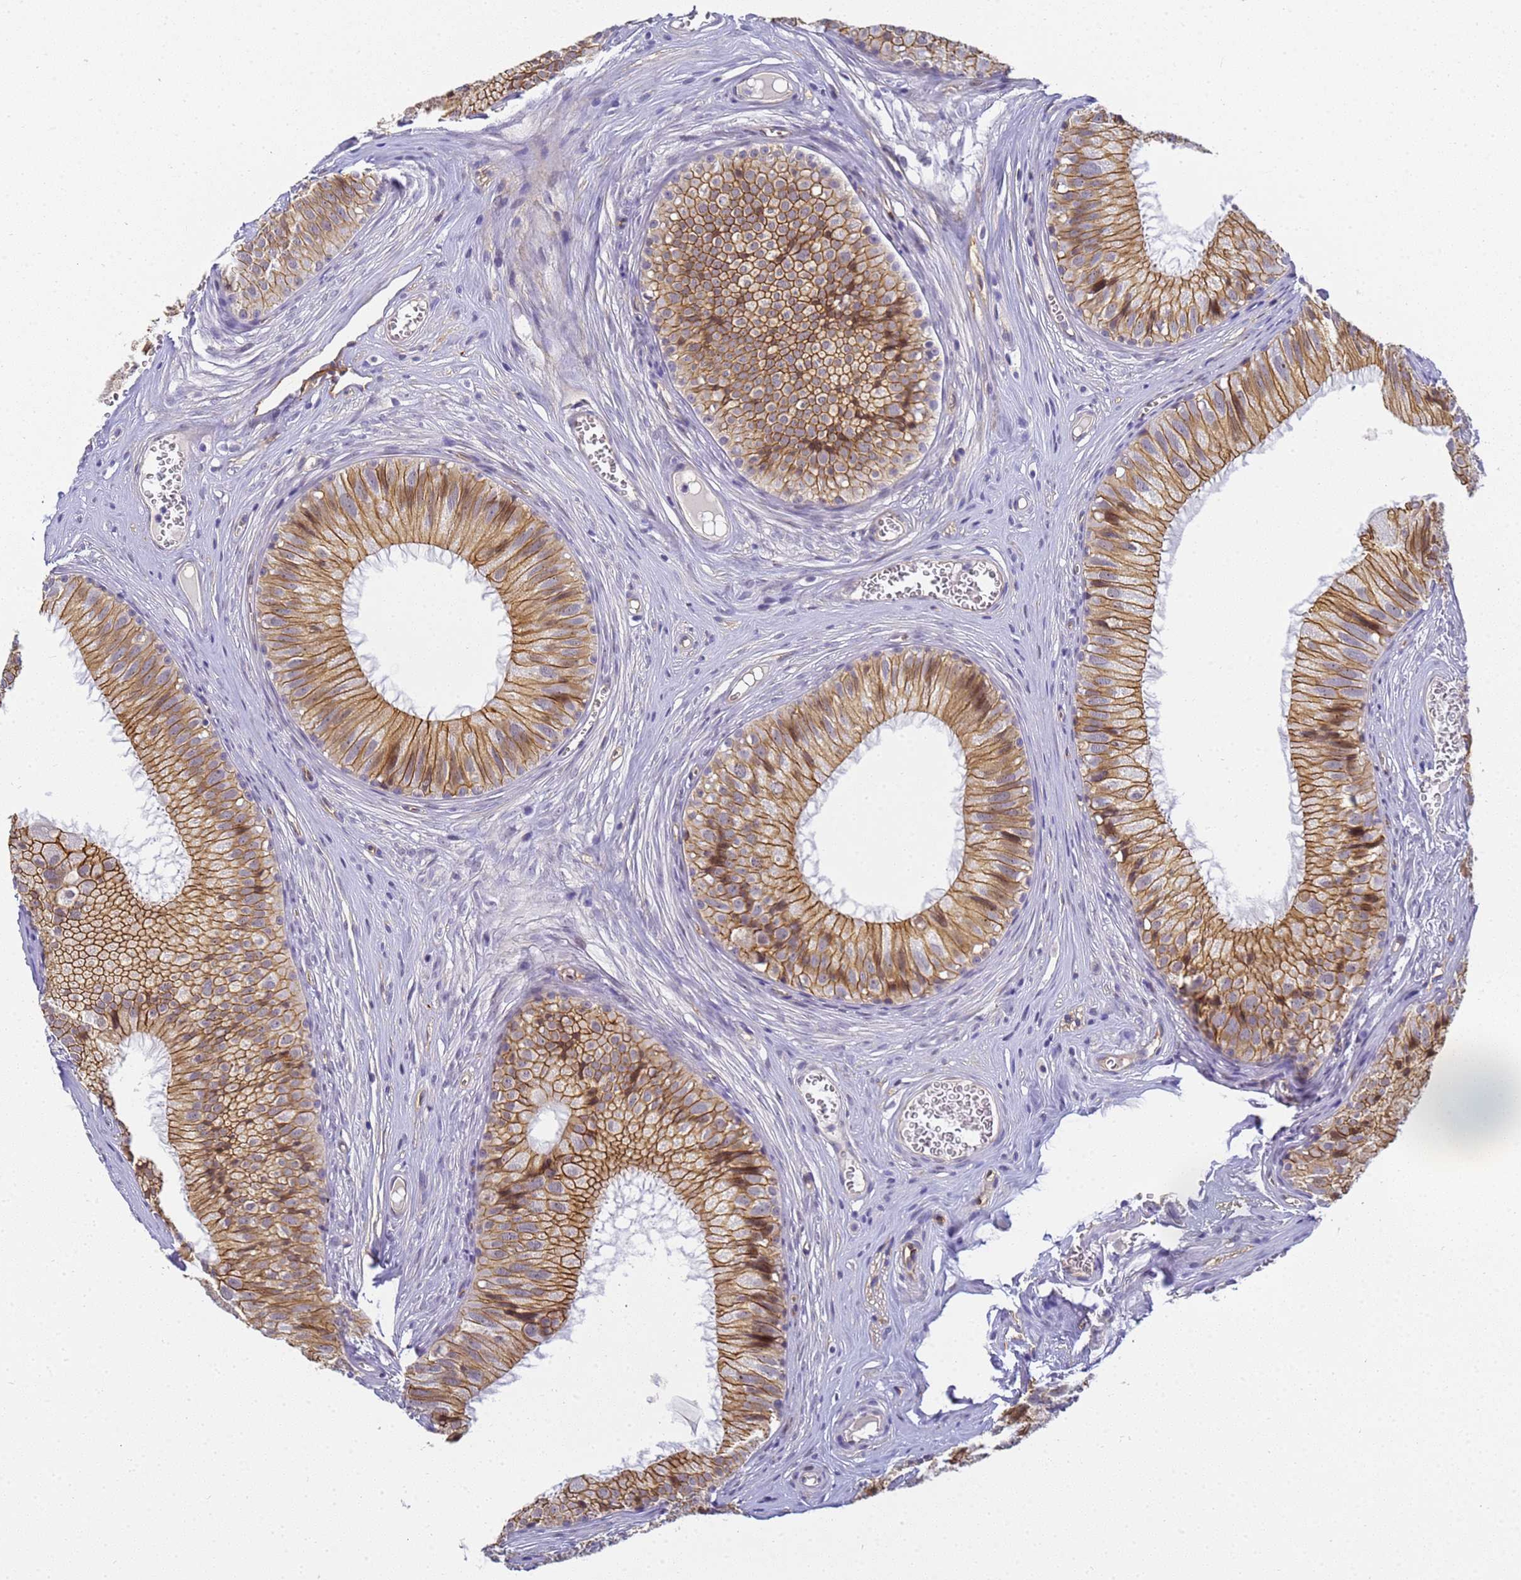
{"staining": {"intensity": "moderate", "quantity": ">75%", "location": "cytoplasmic/membranous"}, "tissue": "epididymis", "cell_type": "Glandular cells", "image_type": "normal", "snomed": [{"axis": "morphology", "description": "Normal tissue, NOS"}, {"axis": "topography", "description": "Epididymis"}], "caption": "Immunohistochemical staining of benign human epididymis shows medium levels of moderate cytoplasmic/membranous staining in about >75% of glandular cells. (DAB (3,3'-diaminobenzidine) = brown stain, brightfield microscopy at high magnification).", "gene": "GON4L", "patient": {"sex": "male", "age": 36}}